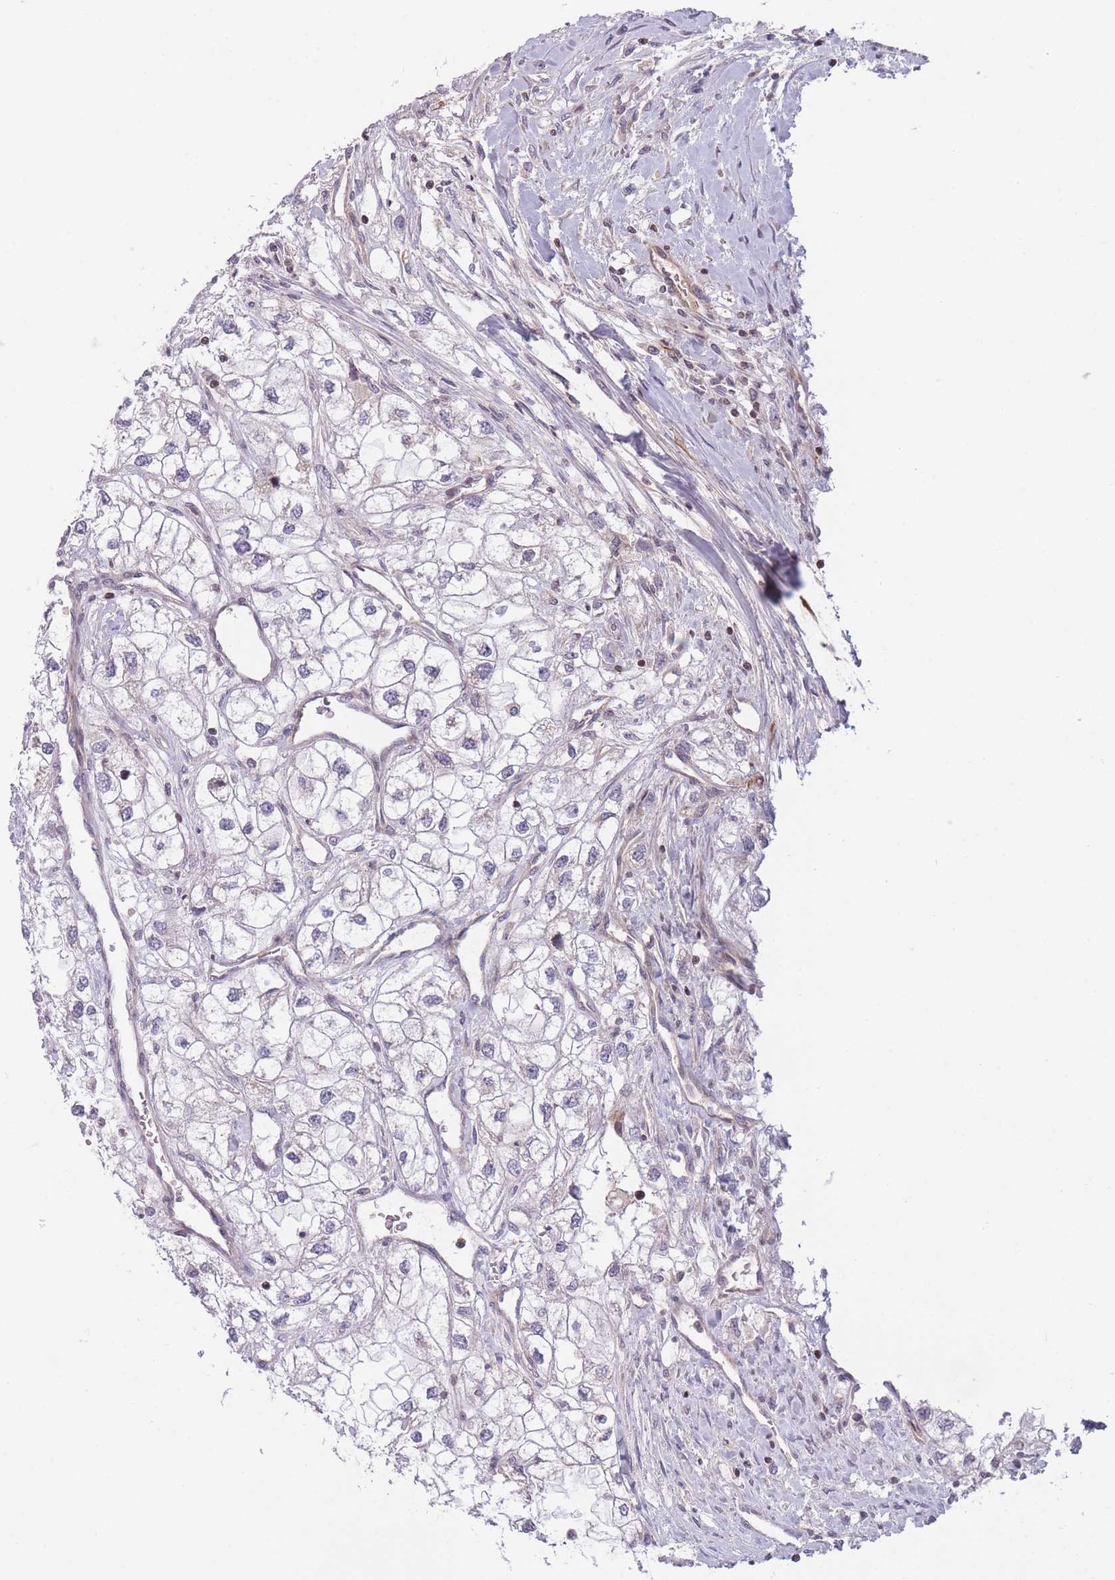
{"staining": {"intensity": "weak", "quantity": "<25%", "location": "cytoplasmic/membranous"}, "tissue": "renal cancer", "cell_type": "Tumor cells", "image_type": "cancer", "snomed": [{"axis": "morphology", "description": "Adenocarcinoma, NOS"}, {"axis": "topography", "description": "Kidney"}], "caption": "Renal cancer was stained to show a protein in brown. There is no significant positivity in tumor cells. (DAB (3,3'-diaminobenzidine) immunohistochemistry visualized using brightfield microscopy, high magnification).", "gene": "SLC35F5", "patient": {"sex": "male", "age": 59}}